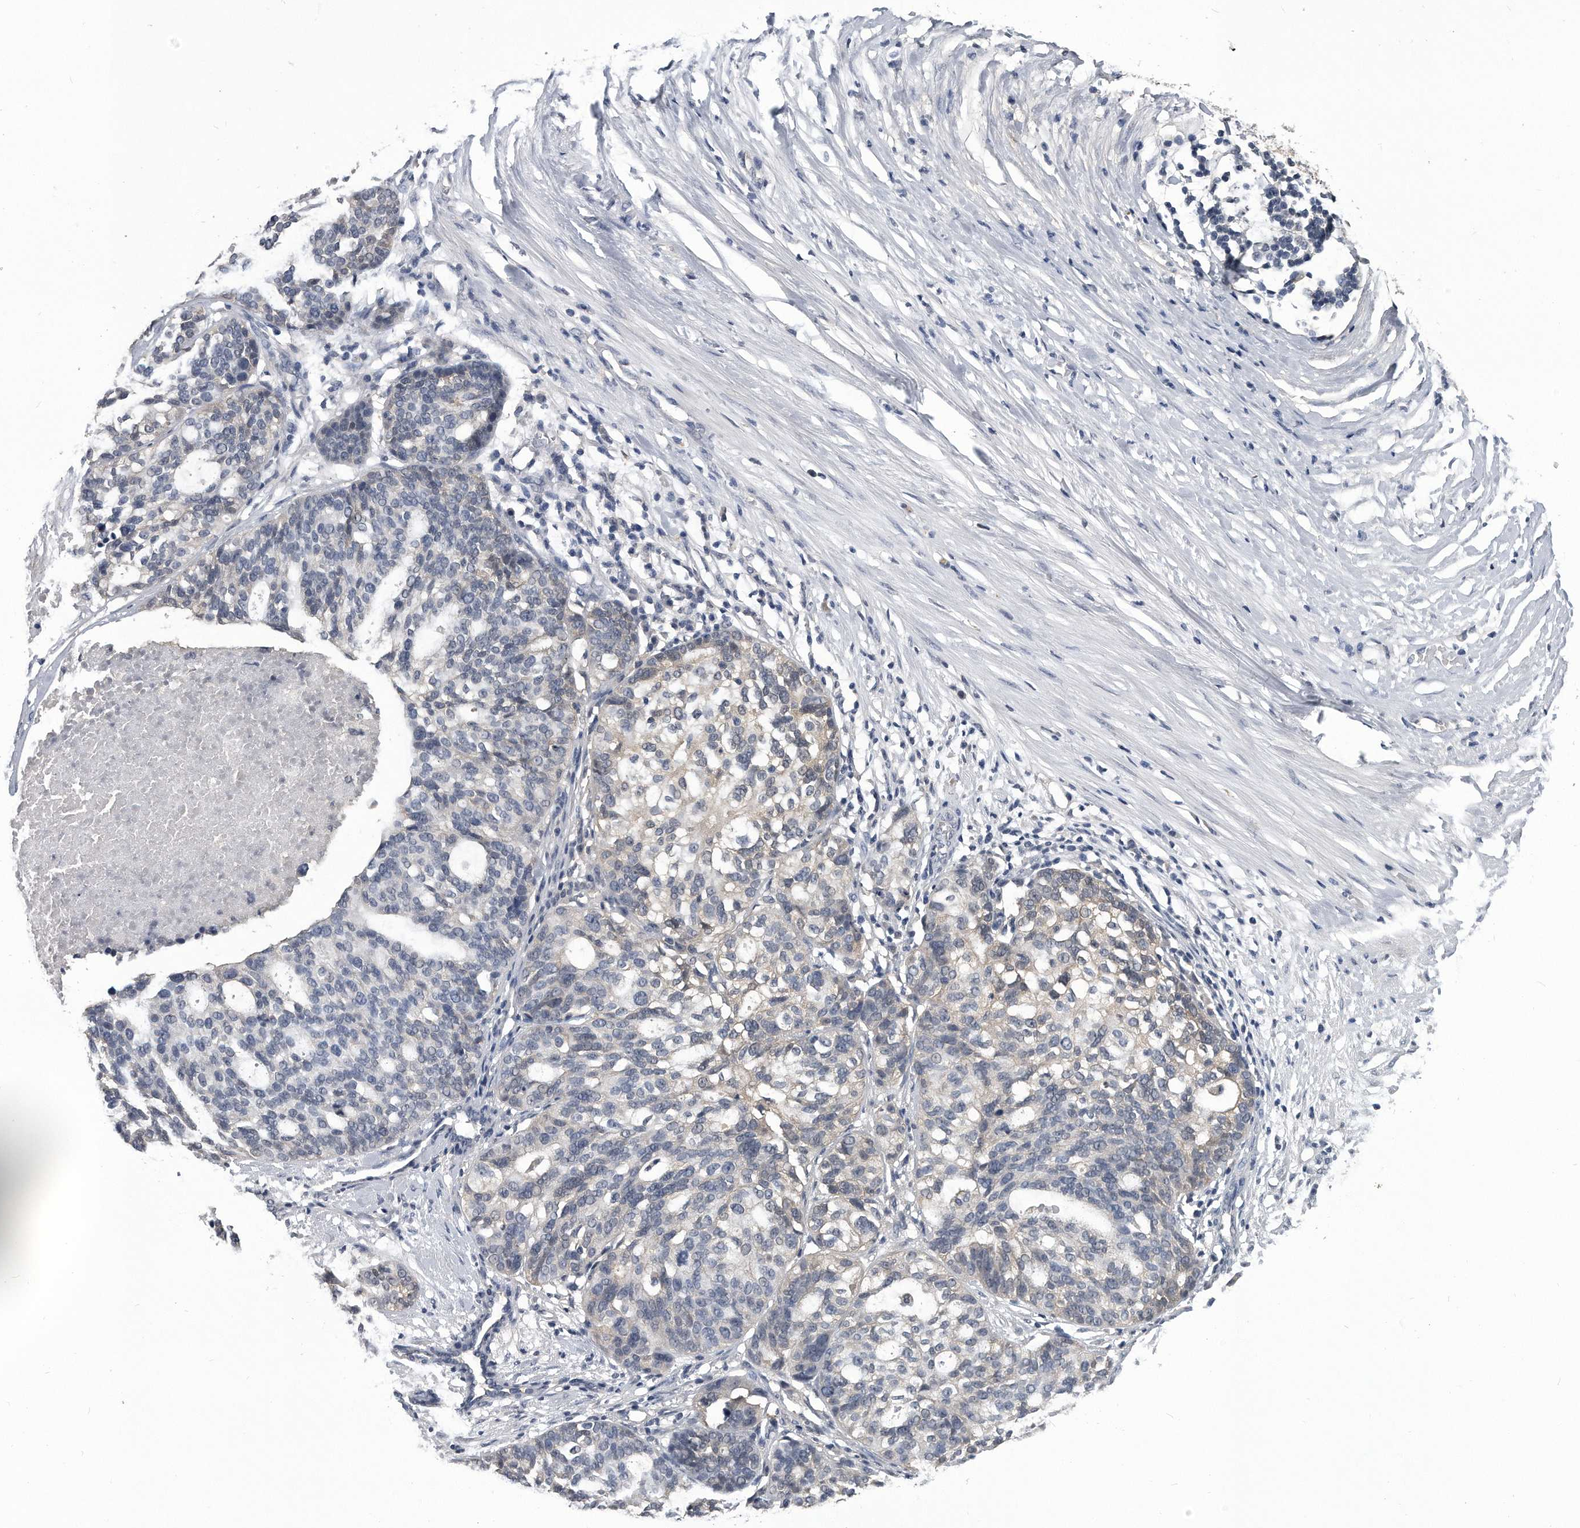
{"staining": {"intensity": "negative", "quantity": "none", "location": "none"}, "tissue": "ovarian cancer", "cell_type": "Tumor cells", "image_type": "cancer", "snomed": [{"axis": "morphology", "description": "Cystadenocarcinoma, serous, NOS"}, {"axis": "topography", "description": "Ovary"}], "caption": "IHC photomicrograph of serous cystadenocarcinoma (ovarian) stained for a protein (brown), which exhibits no staining in tumor cells. (Stains: DAB immunohistochemistry (IHC) with hematoxylin counter stain, Microscopy: brightfield microscopy at high magnification).", "gene": "PDXK", "patient": {"sex": "female", "age": 59}}